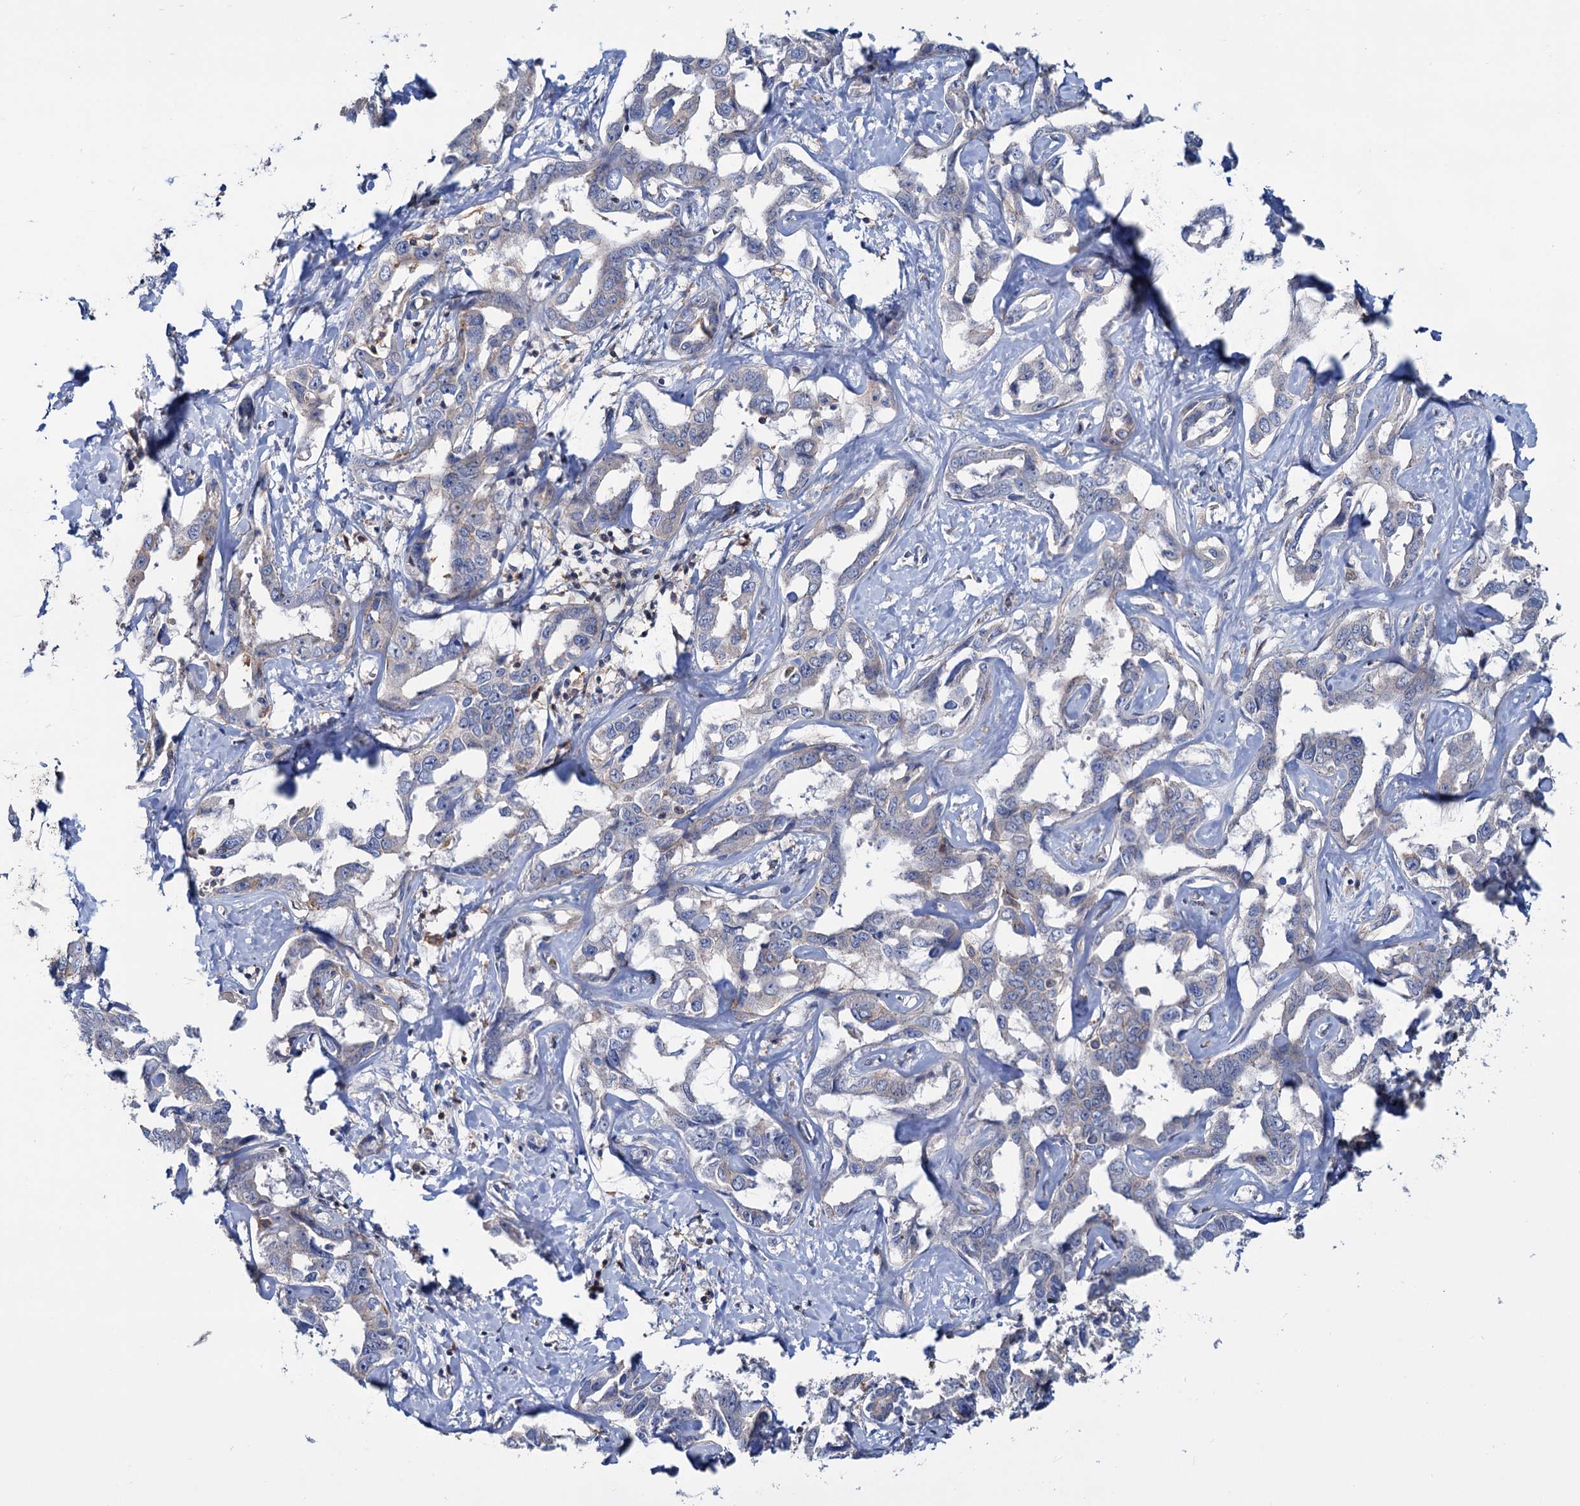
{"staining": {"intensity": "negative", "quantity": "none", "location": "none"}, "tissue": "liver cancer", "cell_type": "Tumor cells", "image_type": "cancer", "snomed": [{"axis": "morphology", "description": "Cholangiocarcinoma"}, {"axis": "topography", "description": "Liver"}], "caption": "There is no significant expression in tumor cells of liver cholangiocarcinoma.", "gene": "LRCH4", "patient": {"sex": "male", "age": 59}}